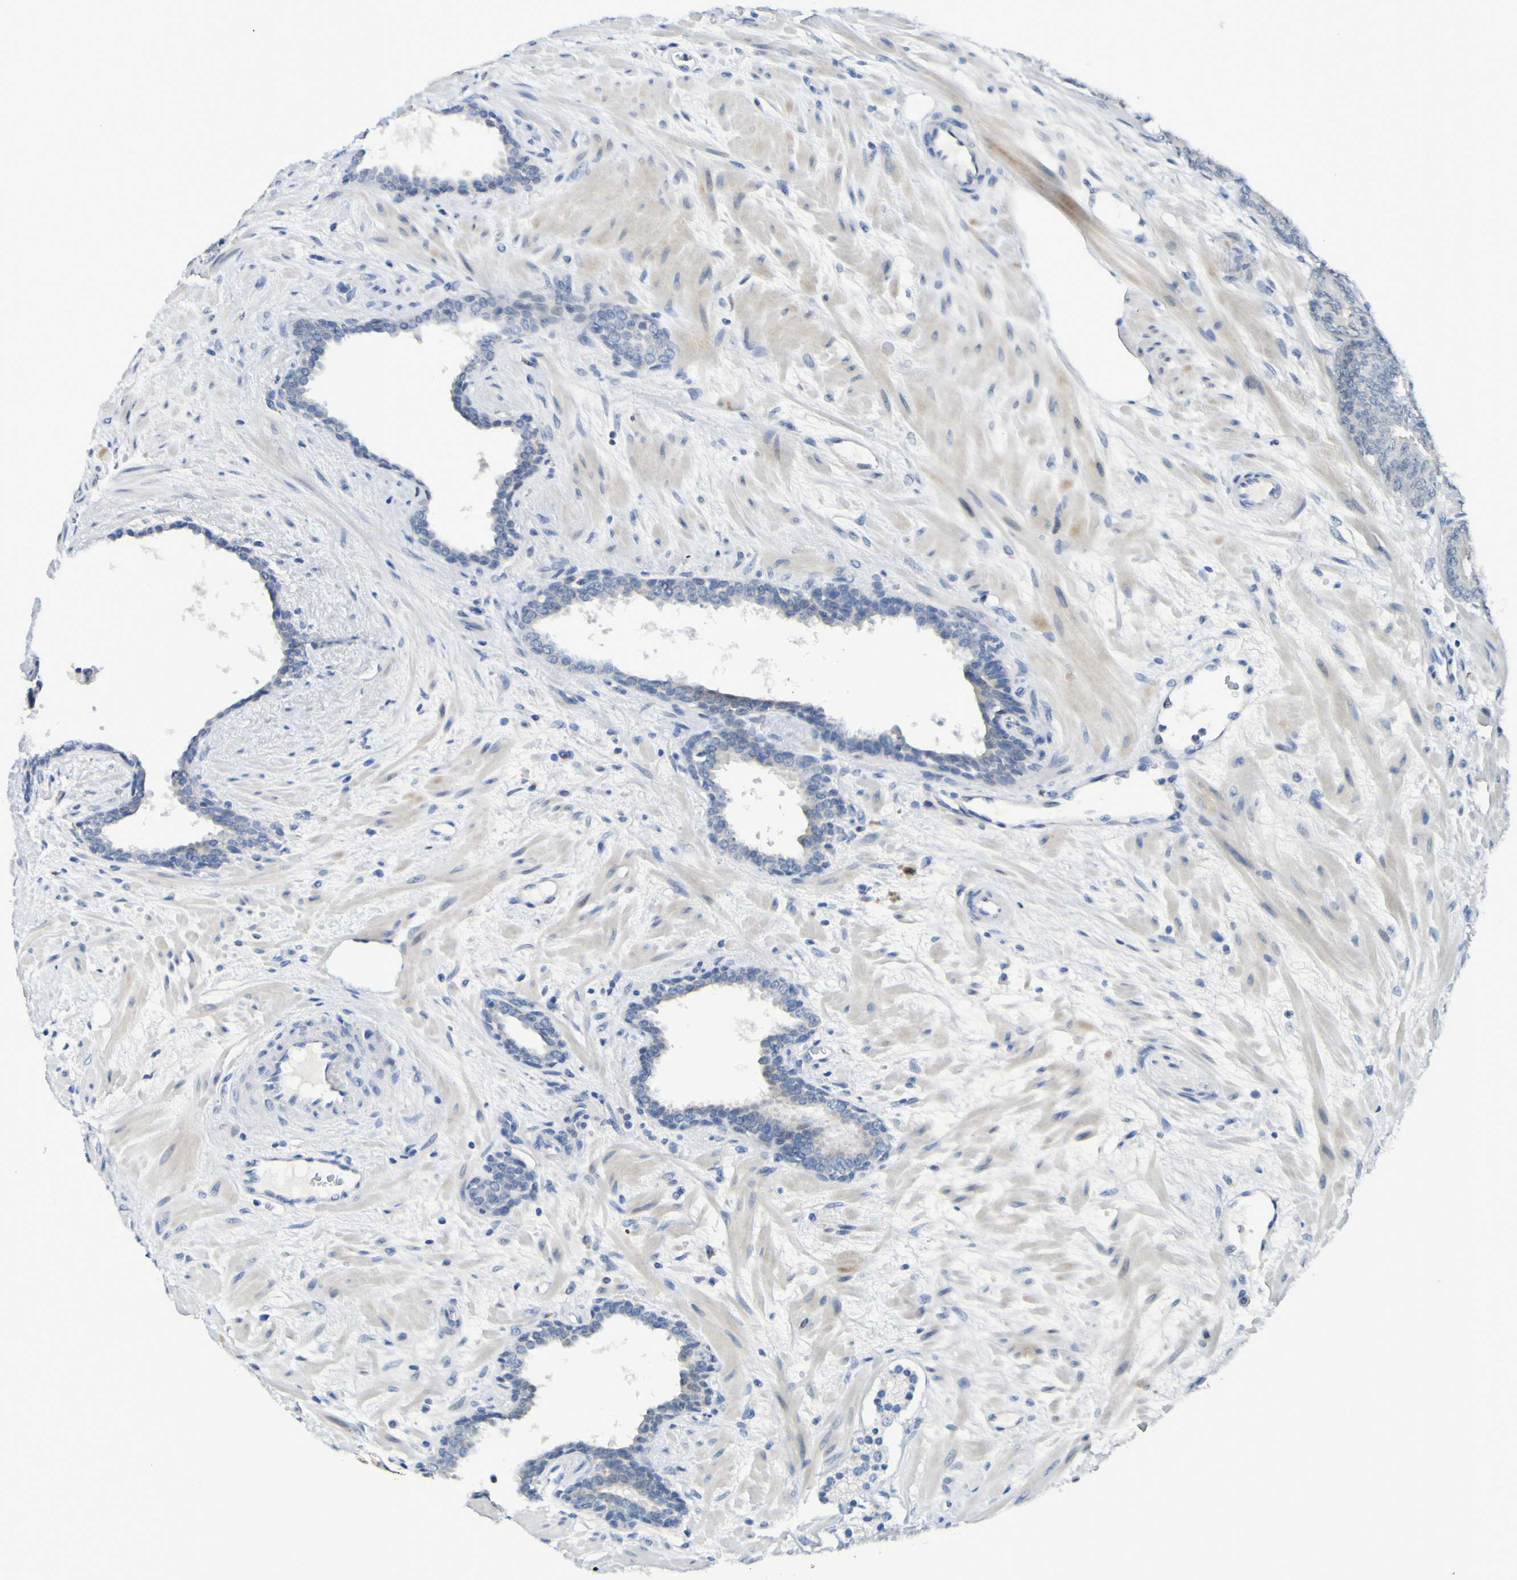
{"staining": {"intensity": "negative", "quantity": "none", "location": "none"}, "tissue": "prostate cancer", "cell_type": "Tumor cells", "image_type": "cancer", "snomed": [{"axis": "morphology", "description": "Adenocarcinoma, Low grade"}, {"axis": "topography", "description": "Prostate"}], "caption": "Tumor cells are negative for brown protein staining in prostate cancer (low-grade adenocarcinoma).", "gene": "VMA21", "patient": {"sex": "male", "age": 63}}